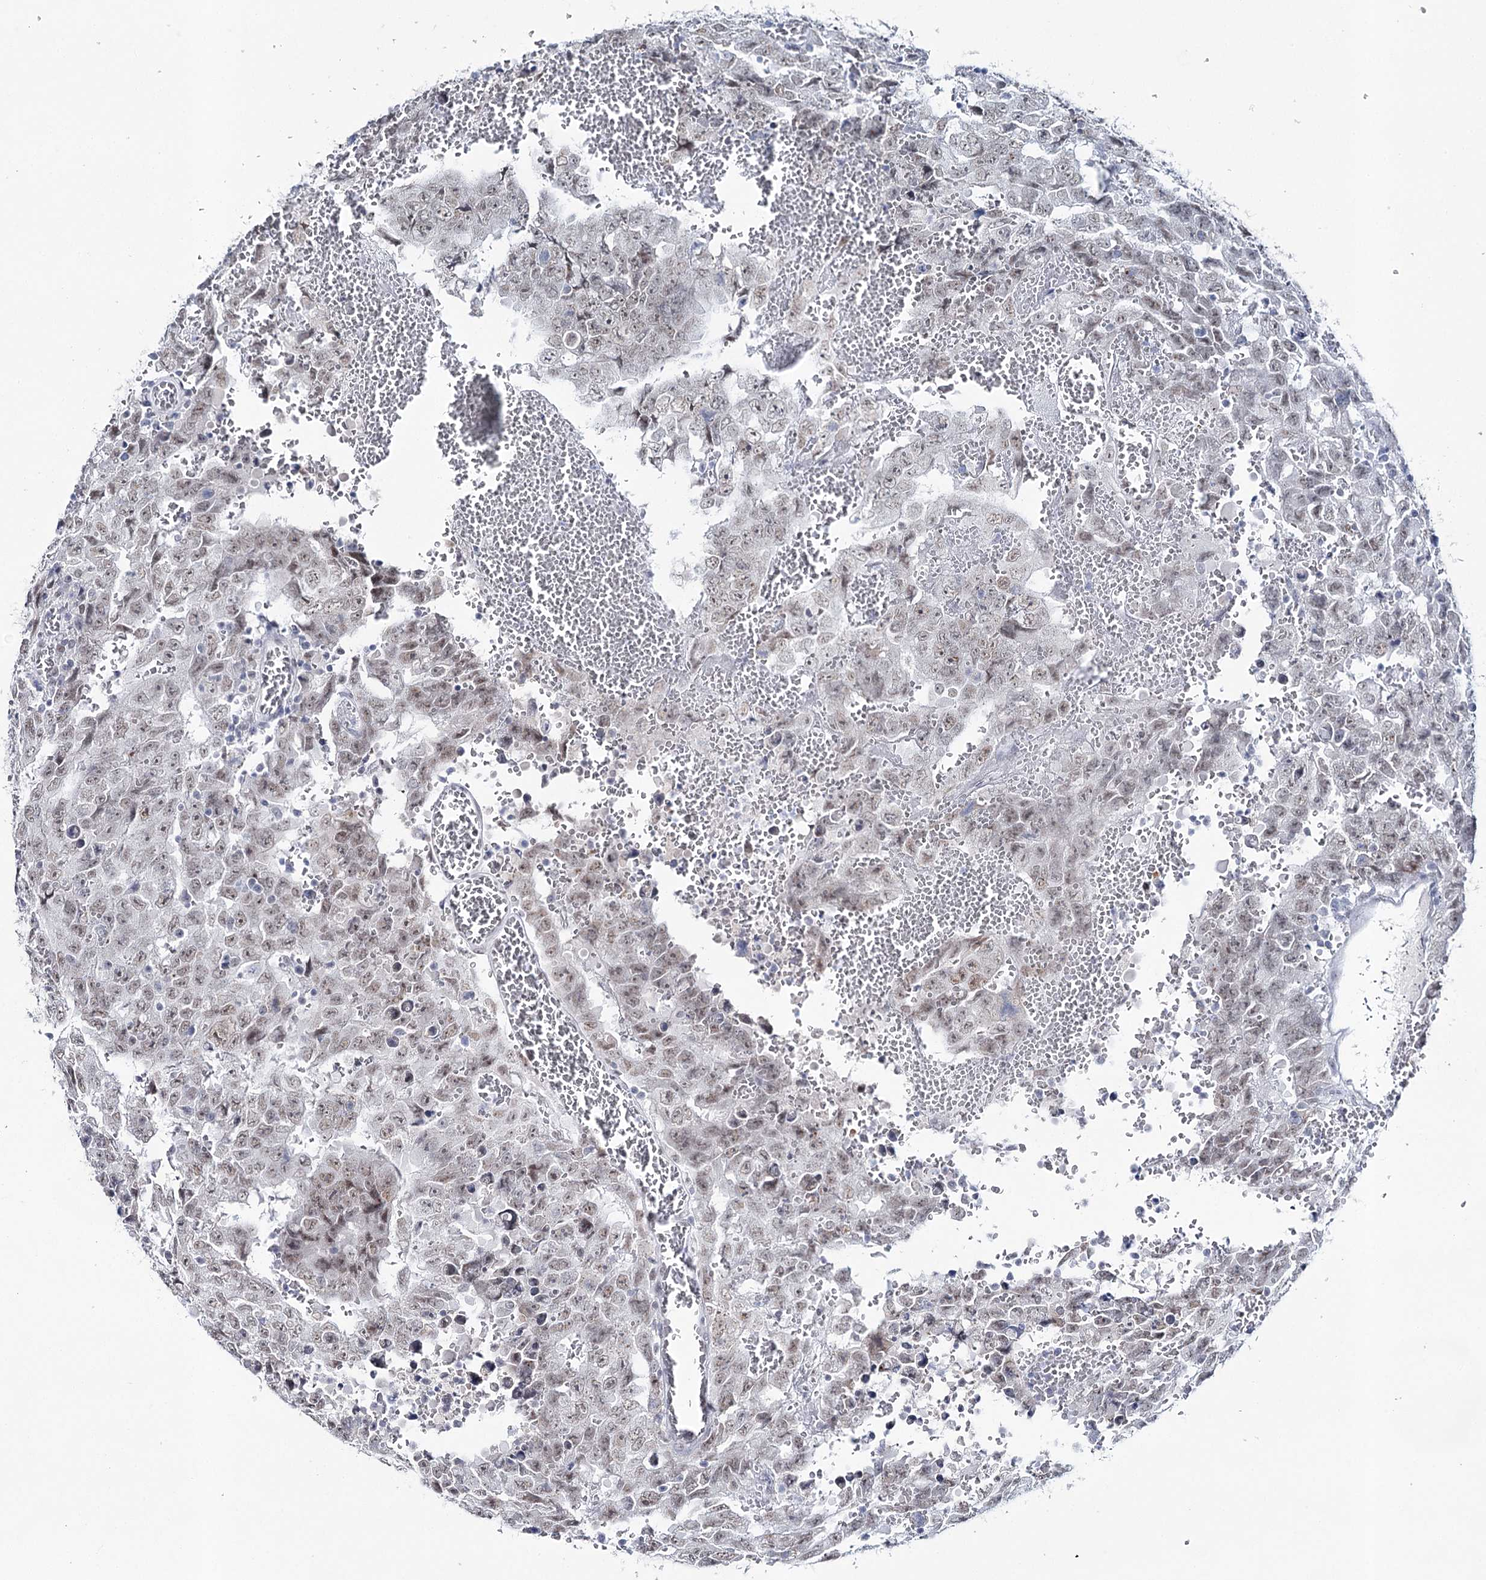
{"staining": {"intensity": "weak", "quantity": ">75%", "location": "nuclear"}, "tissue": "testis cancer", "cell_type": "Tumor cells", "image_type": "cancer", "snomed": [{"axis": "morphology", "description": "Carcinoma, Embryonal, NOS"}, {"axis": "topography", "description": "Testis"}], "caption": "Immunohistochemistry (IHC) (DAB) staining of human embryonal carcinoma (testis) reveals weak nuclear protein expression in about >75% of tumor cells. (brown staining indicates protein expression, while blue staining denotes nuclei).", "gene": "ZC3H8", "patient": {"sex": "male", "age": 26}}